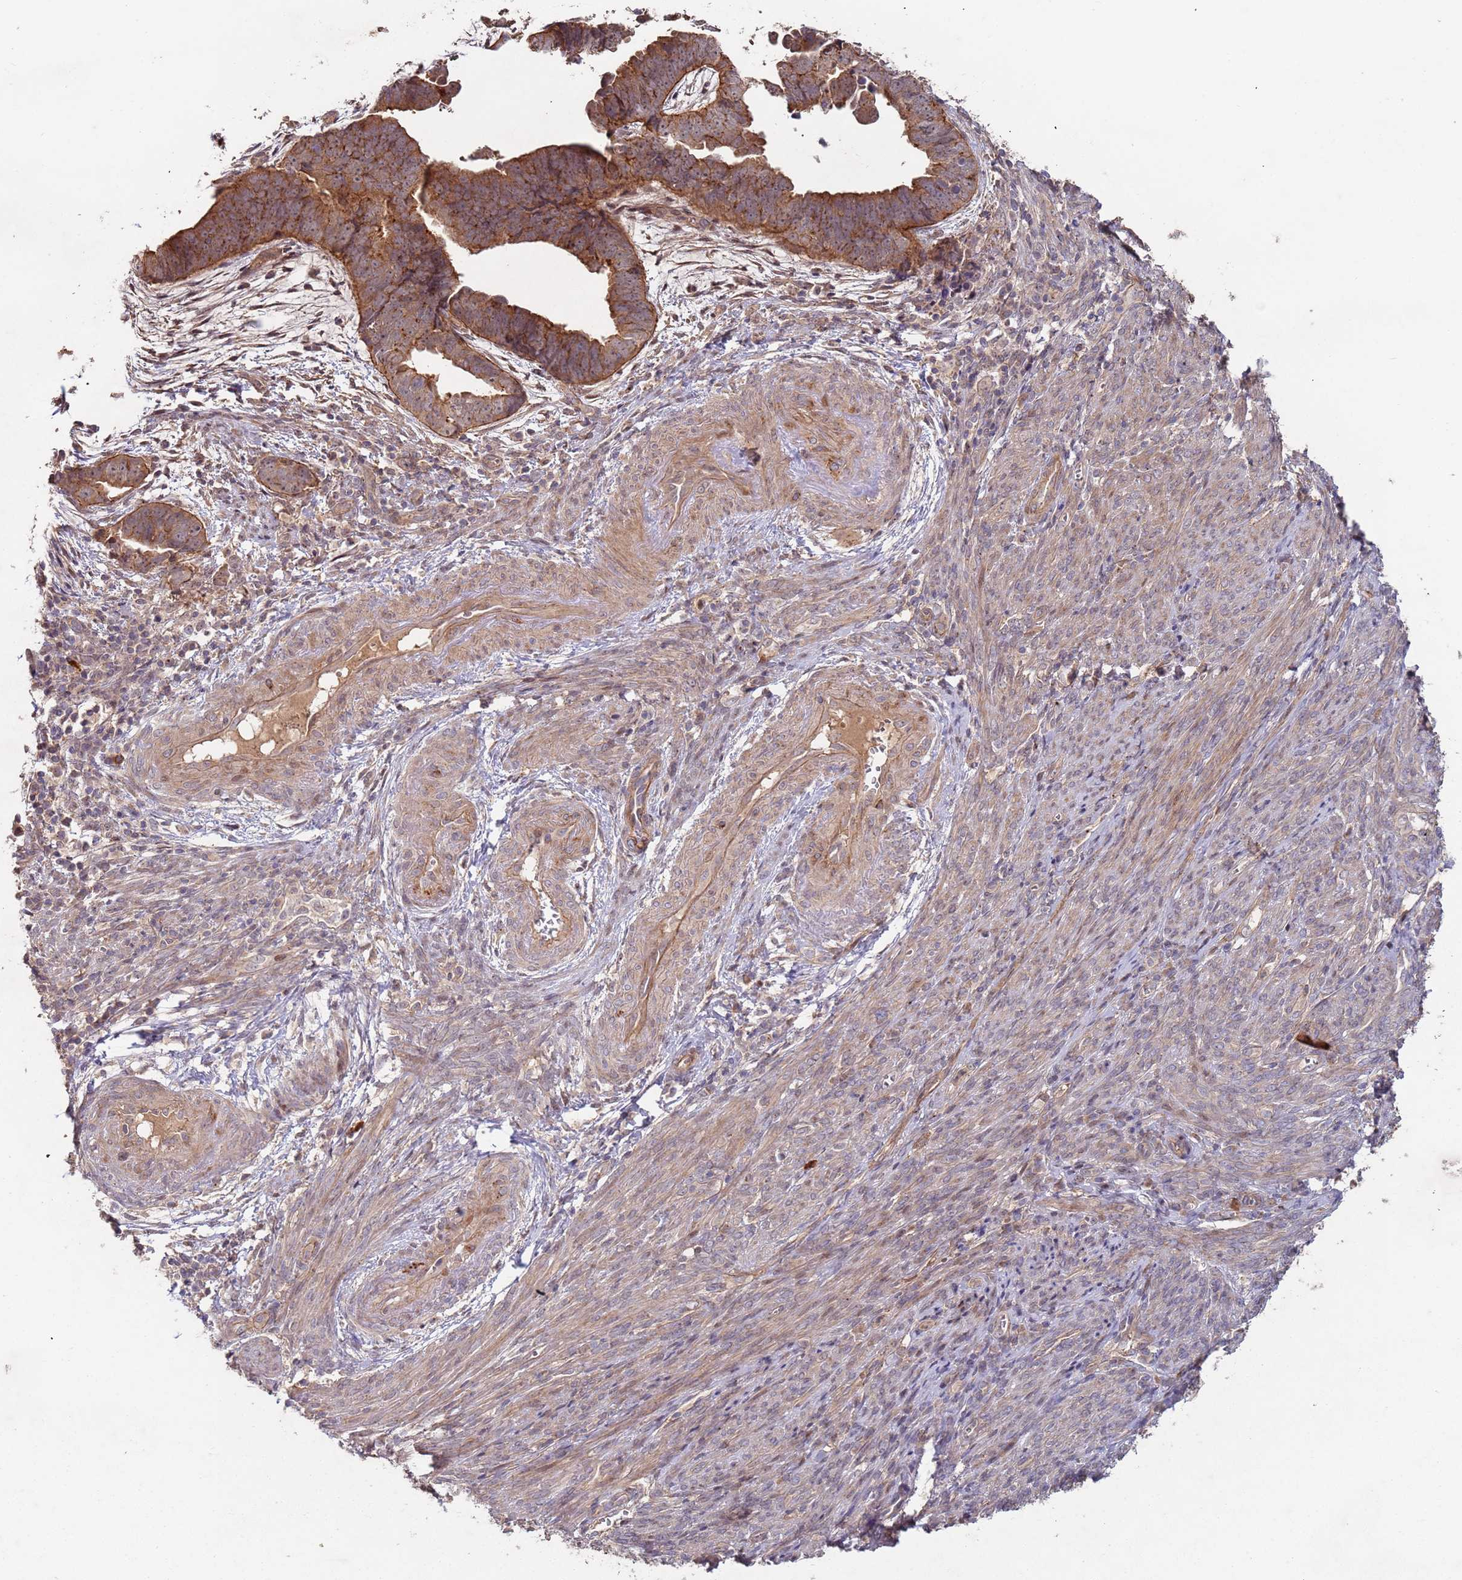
{"staining": {"intensity": "strong", "quantity": ">75%", "location": "cytoplasmic/membranous"}, "tissue": "endometrial cancer", "cell_type": "Tumor cells", "image_type": "cancer", "snomed": [{"axis": "morphology", "description": "Adenocarcinoma, NOS"}, {"axis": "topography", "description": "Endometrium"}], "caption": "Human endometrial cancer stained with a protein marker exhibits strong staining in tumor cells.", "gene": "KANSL1L", "patient": {"sex": "female", "age": 75}}